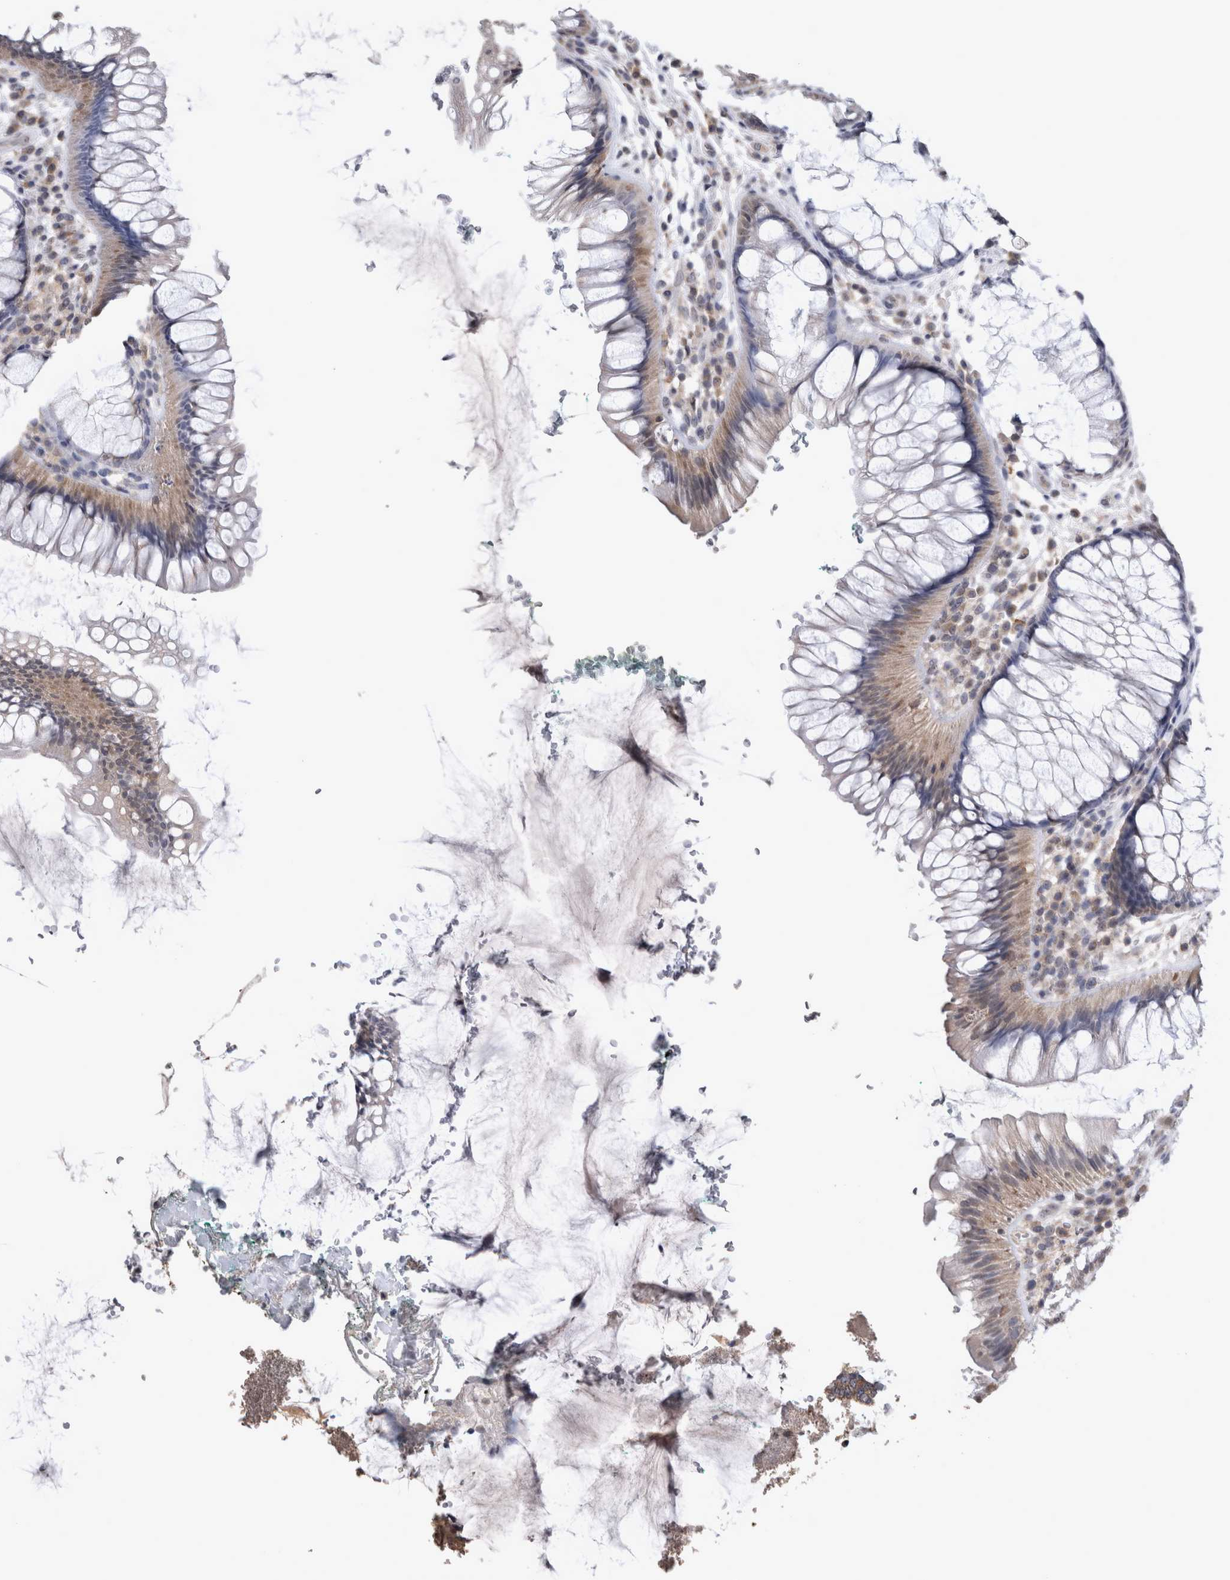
{"staining": {"intensity": "weak", "quantity": "25%-75%", "location": "cytoplasmic/membranous"}, "tissue": "rectum", "cell_type": "Glandular cells", "image_type": "normal", "snomed": [{"axis": "morphology", "description": "Normal tissue, NOS"}, {"axis": "topography", "description": "Rectum"}], "caption": "The immunohistochemical stain shows weak cytoplasmic/membranous expression in glandular cells of normal rectum.", "gene": "WNT7A", "patient": {"sex": "male", "age": 51}}